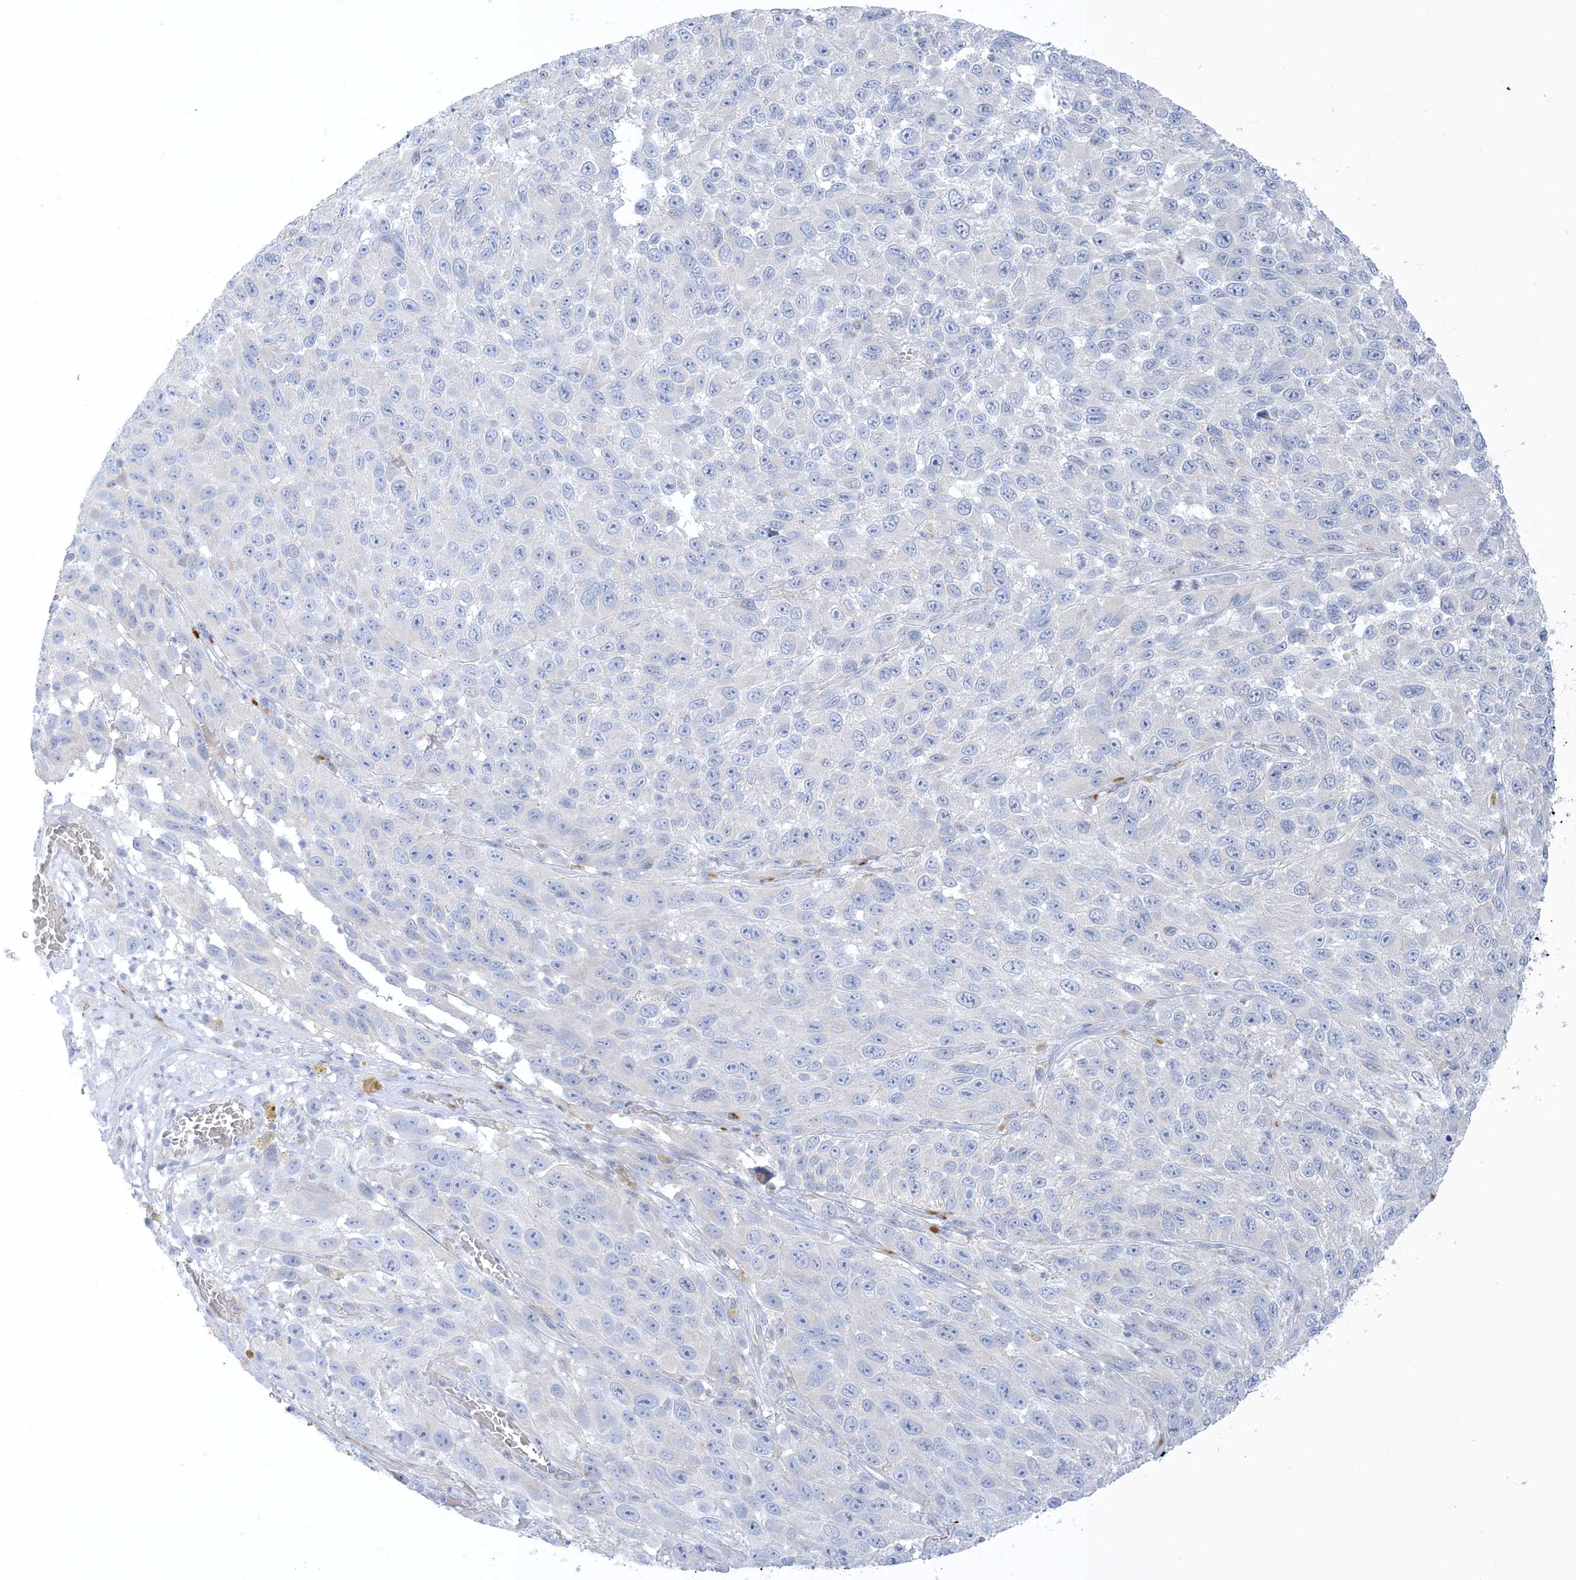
{"staining": {"intensity": "negative", "quantity": "none", "location": "none"}, "tissue": "melanoma", "cell_type": "Tumor cells", "image_type": "cancer", "snomed": [{"axis": "morphology", "description": "Malignant melanoma, NOS"}, {"axis": "topography", "description": "Skin"}], "caption": "Malignant melanoma was stained to show a protein in brown. There is no significant staining in tumor cells. Nuclei are stained in blue.", "gene": "XIRP2", "patient": {"sex": "female", "age": 96}}